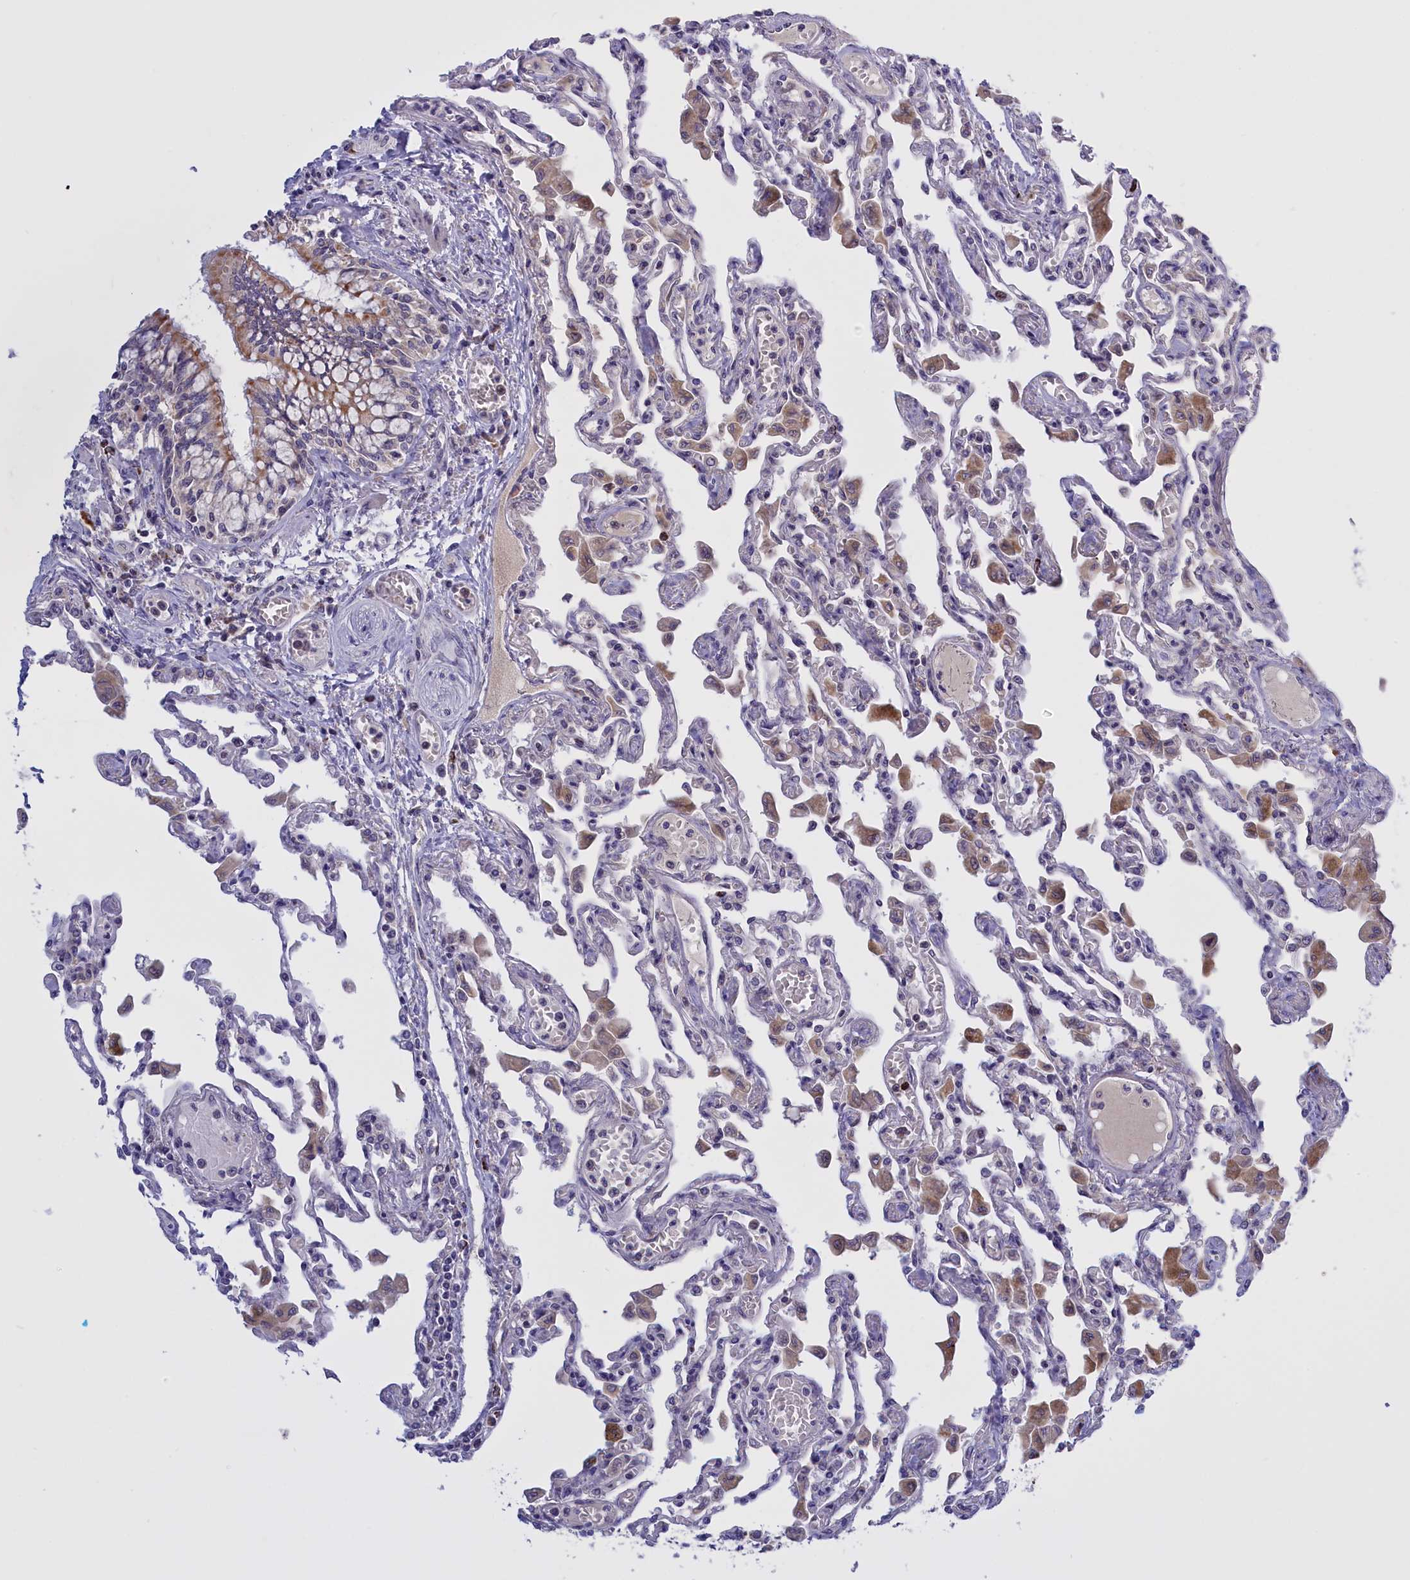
{"staining": {"intensity": "negative", "quantity": "none", "location": "none"}, "tissue": "lung", "cell_type": "Alveolar cells", "image_type": "normal", "snomed": [{"axis": "morphology", "description": "Normal tissue, NOS"}, {"axis": "topography", "description": "Bronchus"}, {"axis": "topography", "description": "Lung"}], "caption": "Immunohistochemistry (IHC) image of benign lung stained for a protein (brown), which reveals no expression in alveolar cells. (Immunohistochemistry, brightfield microscopy, high magnification).", "gene": "FAM149B1", "patient": {"sex": "female", "age": 49}}